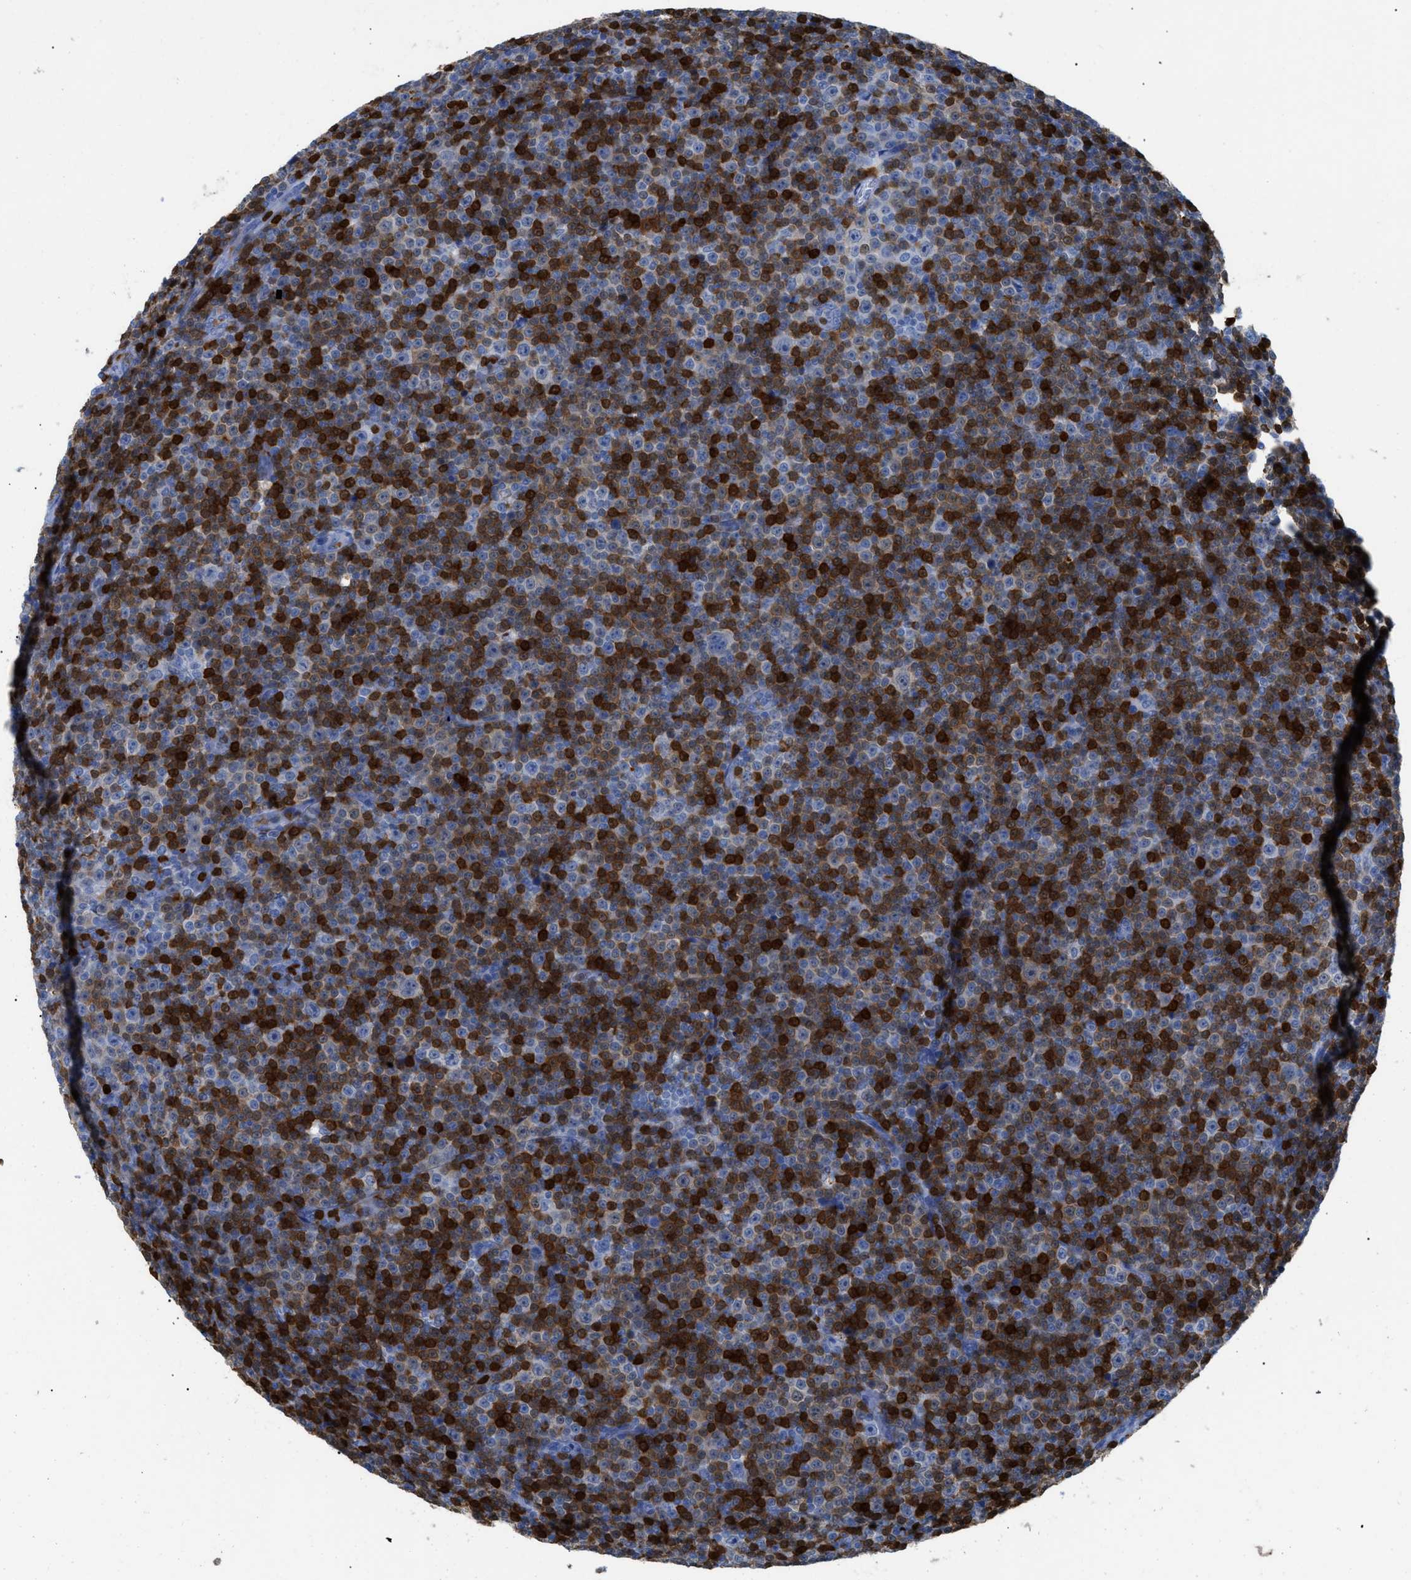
{"staining": {"intensity": "strong", "quantity": "25%-75%", "location": "cytoplasmic/membranous,nuclear"}, "tissue": "lymphoma", "cell_type": "Tumor cells", "image_type": "cancer", "snomed": [{"axis": "morphology", "description": "Malignant lymphoma, non-Hodgkin's type, Low grade"}, {"axis": "topography", "description": "Lymph node"}], "caption": "This is a micrograph of IHC staining of malignant lymphoma, non-Hodgkin's type (low-grade), which shows strong positivity in the cytoplasmic/membranous and nuclear of tumor cells.", "gene": "TCL1A", "patient": {"sex": "female", "age": 67}}